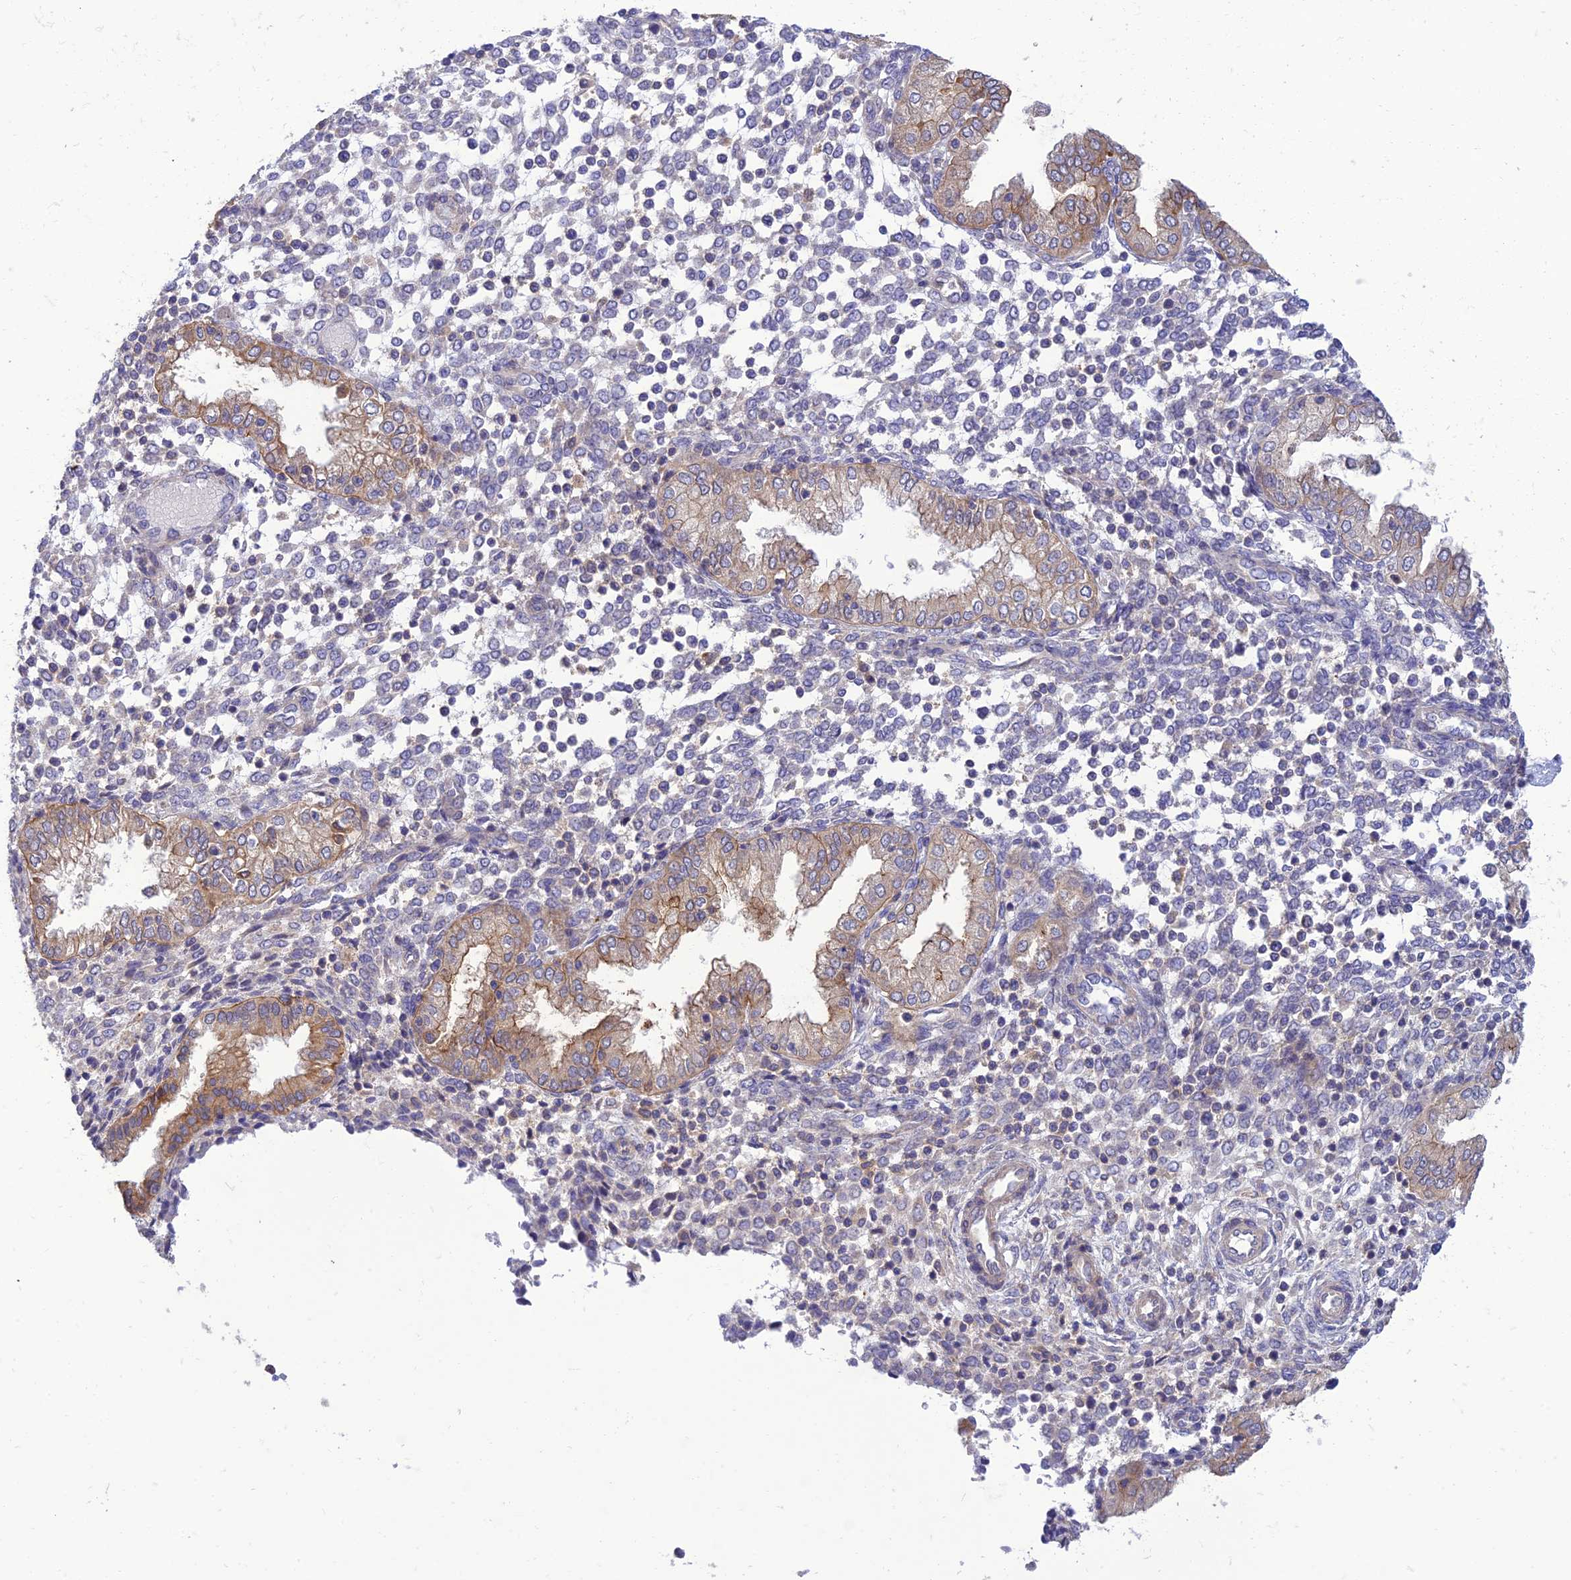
{"staining": {"intensity": "negative", "quantity": "none", "location": "none"}, "tissue": "endometrium", "cell_type": "Cells in endometrial stroma", "image_type": "normal", "snomed": [{"axis": "morphology", "description": "Normal tissue, NOS"}, {"axis": "topography", "description": "Endometrium"}], "caption": "Immunohistochemistry photomicrograph of benign endometrium: endometrium stained with DAB exhibits no significant protein staining in cells in endometrial stroma.", "gene": "IRAK3", "patient": {"sex": "female", "age": 53}}